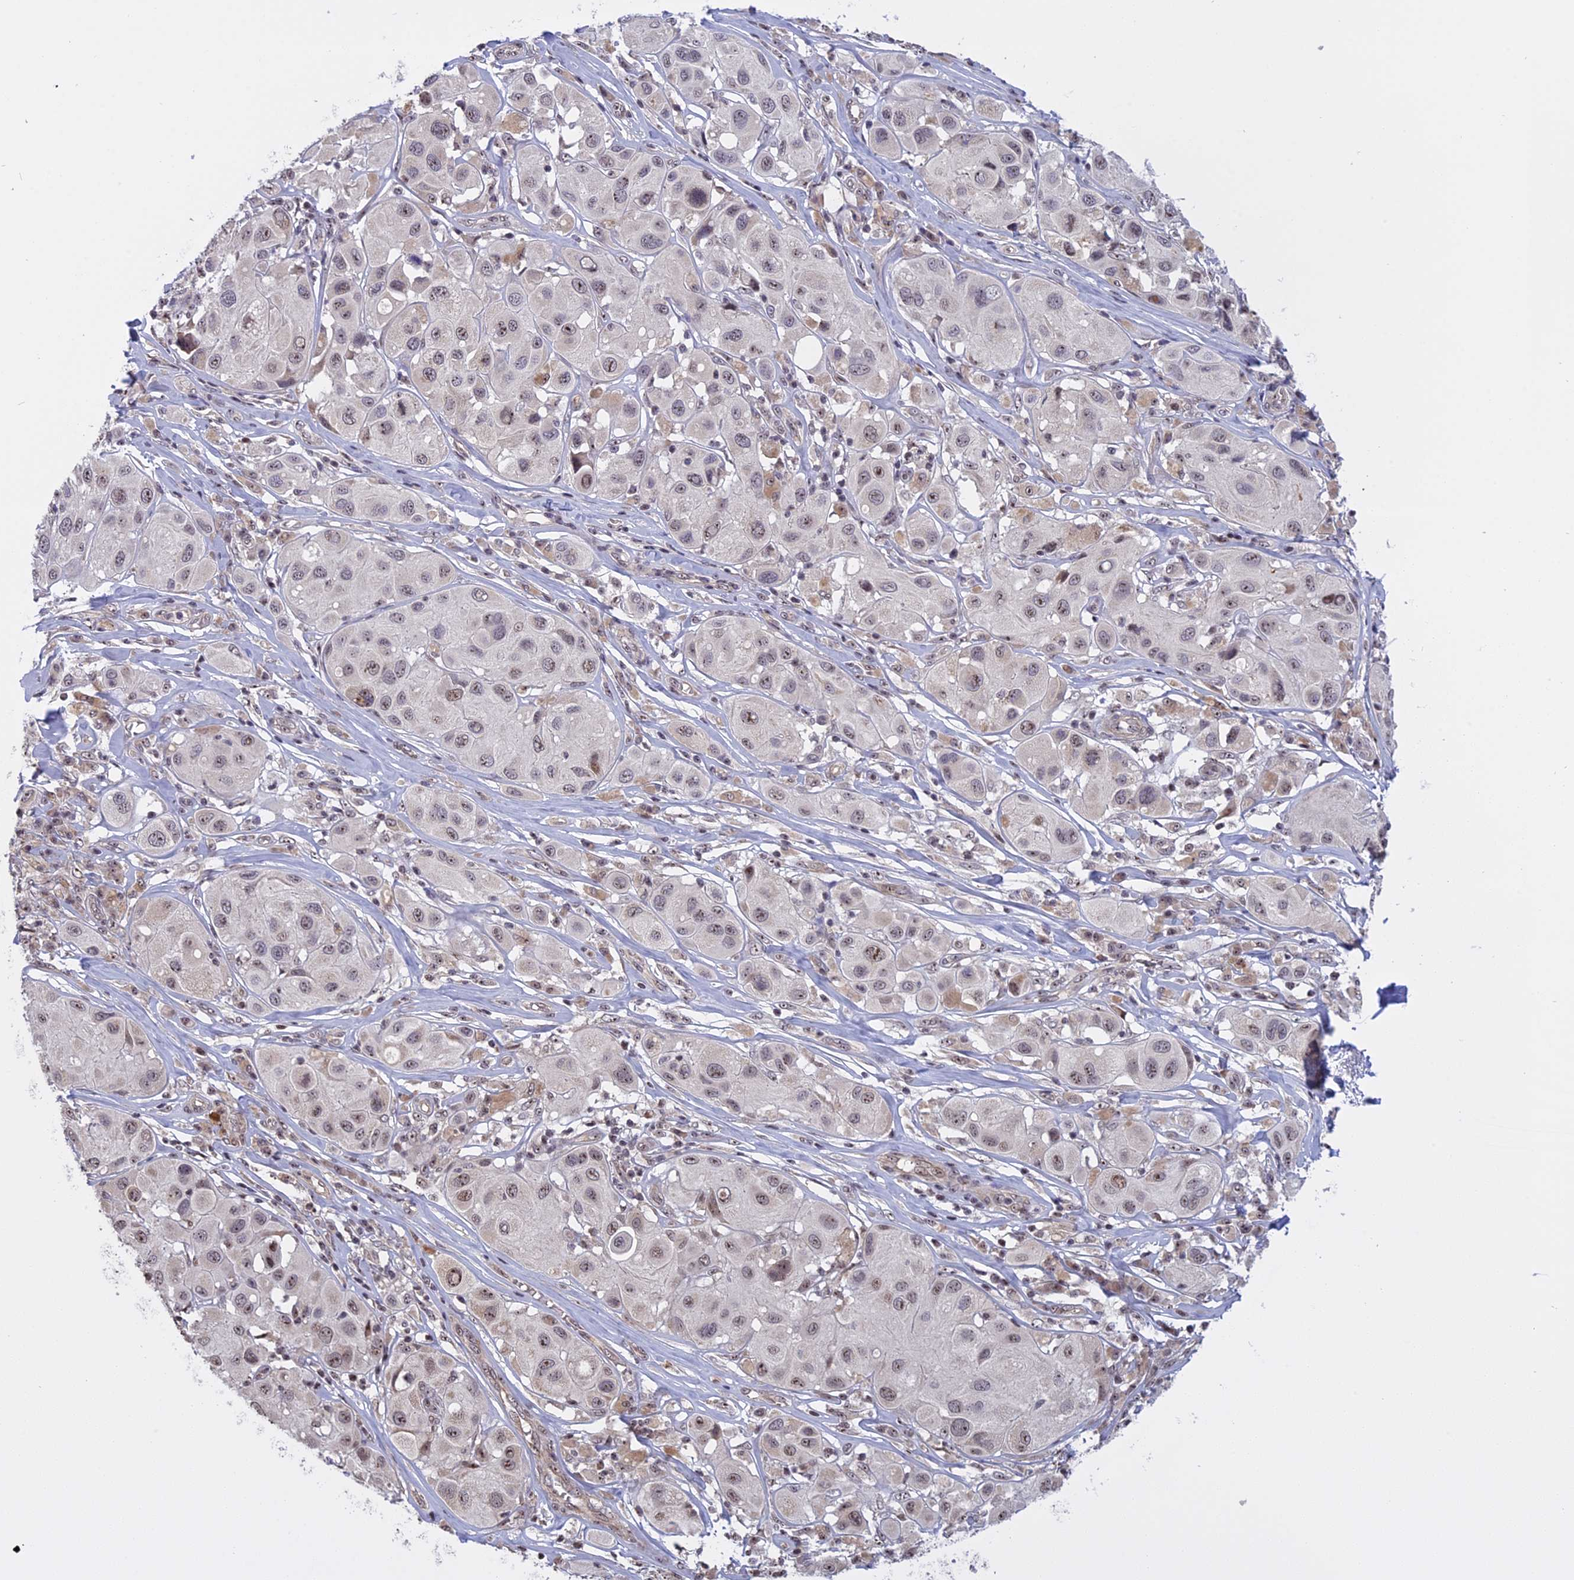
{"staining": {"intensity": "weak", "quantity": "25%-75%", "location": "nuclear"}, "tissue": "melanoma", "cell_type": "Tumor cells", "image_type": "cancer", "snomed": [{"axis": "morphology", "description": "Malignant melanoma, Metastatic site"}, {"axis": "topography", "description": "Skin"}], "caption": "Immunohistochemistry (IHC) of human melanoma demonstrates low levels of weak nuclear positivity in approximately 25%-75% of tumor cells. The staining is performed using DAB brown chromogen to label protein expression. The nuclei are counter-stained blue using hematoxylin.", "gene": "MGA", "patient": {"sex": "male", "age": 41}}